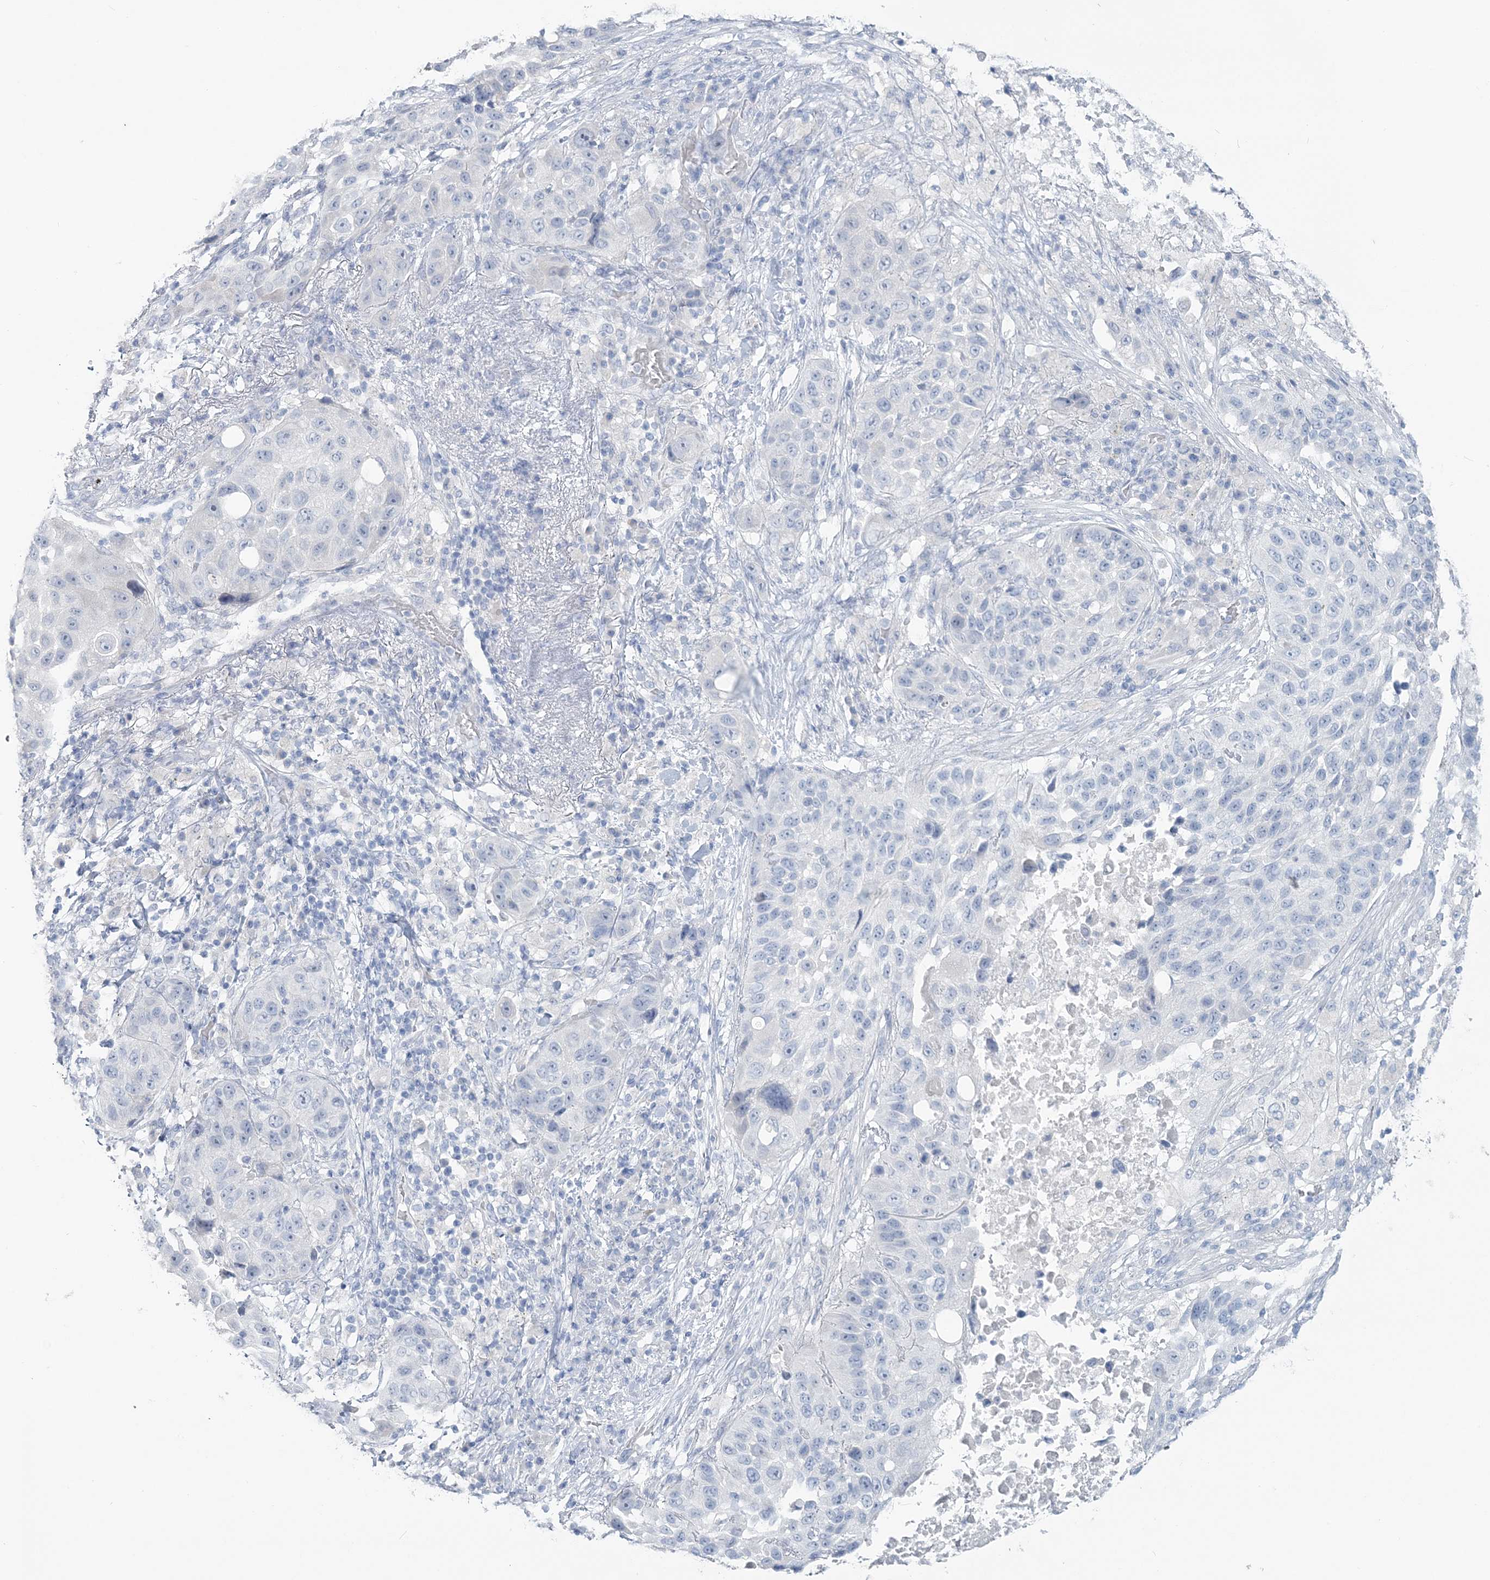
{"staining": {"intensity": "negative", "quantity": "none", "location": "none"}, "tissue": "lung cancer", "cell_type": "Tumor cells", "image_type": "cancer", "snomed": [{"axis": "morphology", "description": "Squamous cell carcinoma, NOS"}, {"axis": "topography", "description": "Lung"}], "caption": "This is an immunohistochemistry (IHC) histopathology image of human lung cancer (squamous cell carcinoma). There is no staining in tumor cells.", "gene": "CYP3A4", "patient": {"sex": "male", "age": 57}}